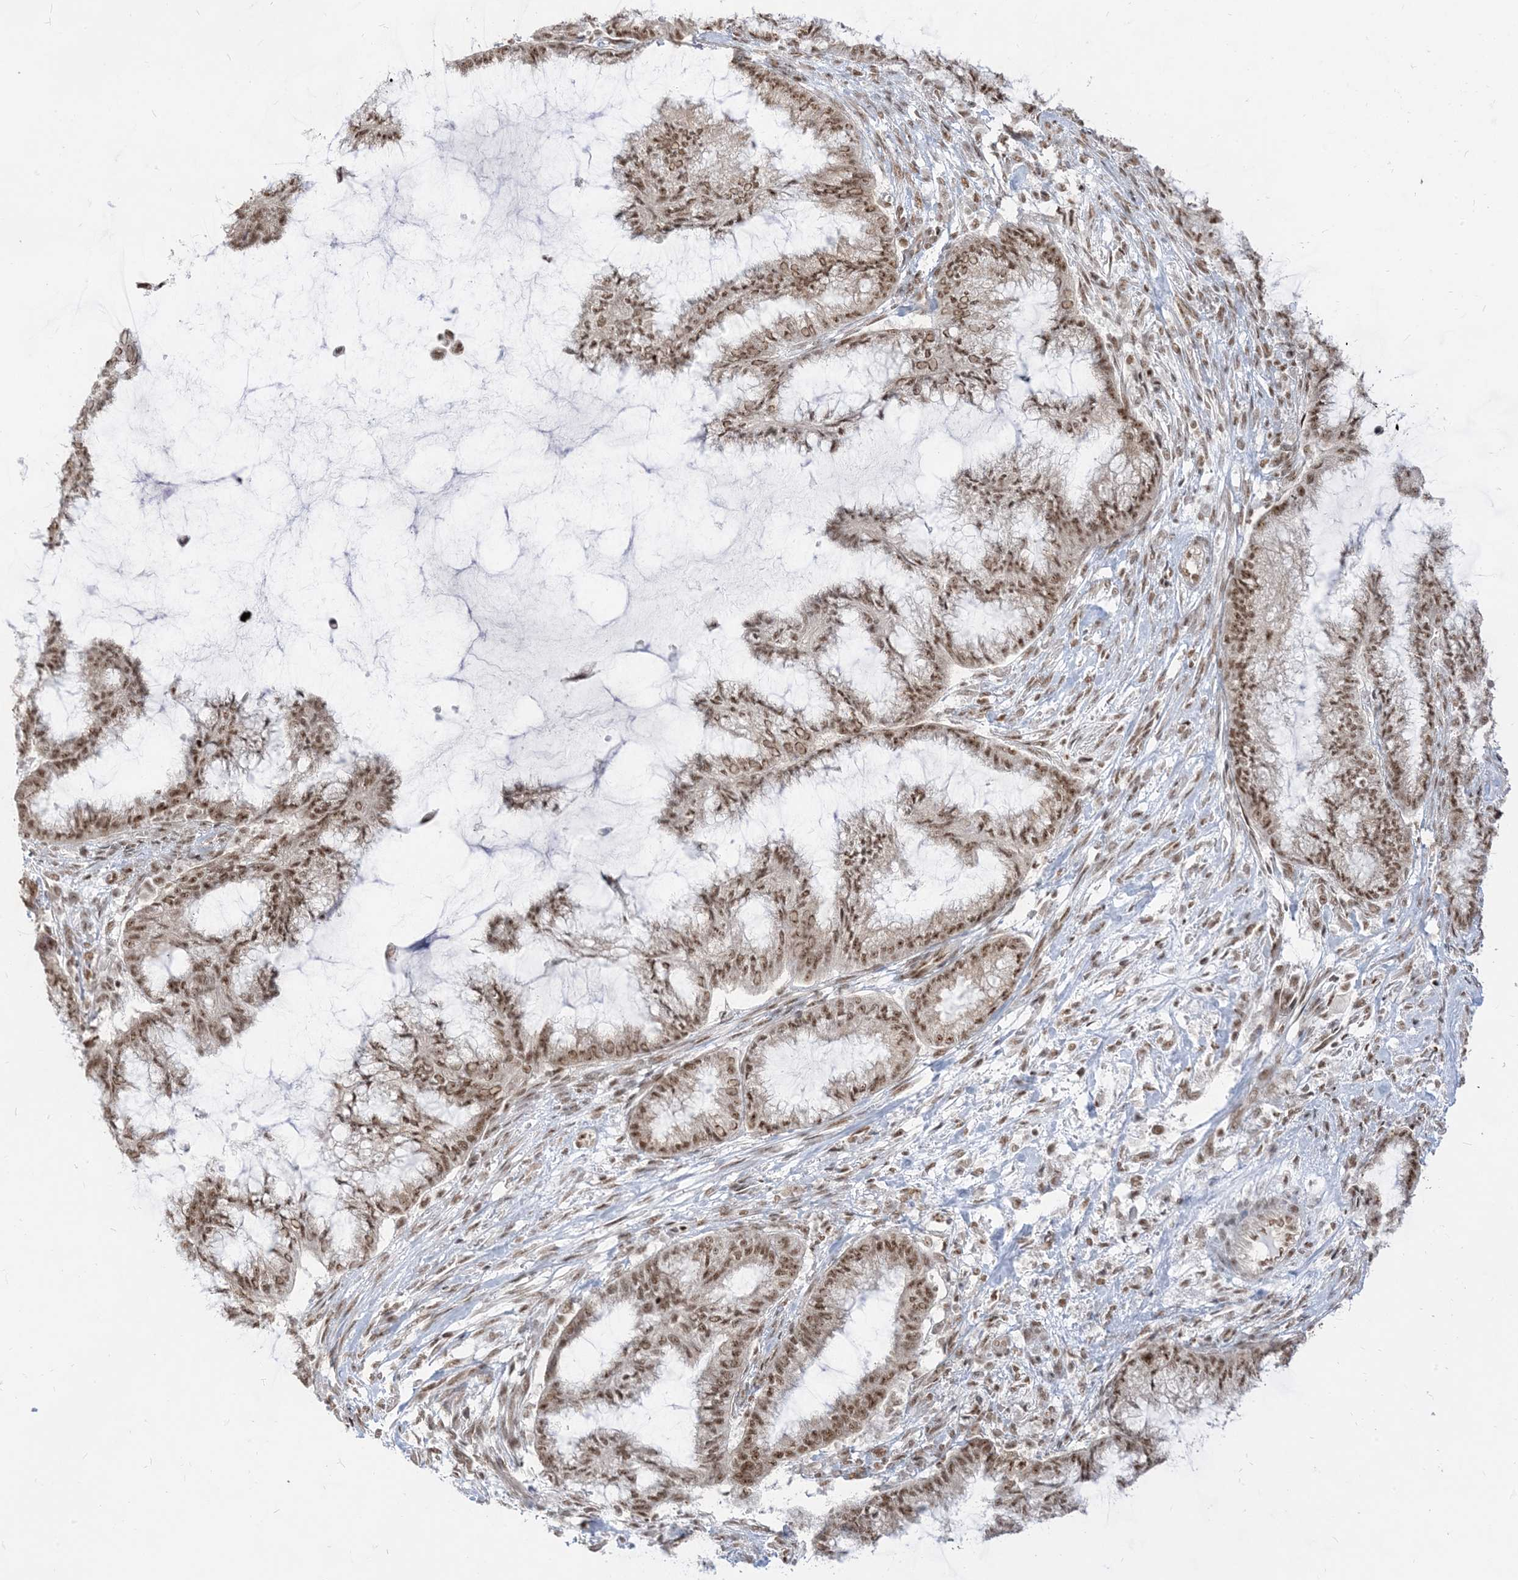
{"staining": {"intensity": "moderate", "quantity": ">75%", "location": "nuclear"}, "tissue": "endometrial cancer", "cell_type": "Tumor cells", "image_type": "cancer", "snomed": [{"axis": "morphology", "description": "Adenocarcinoma, NOS"}, {"axis": "topography", "description": "Endometrium"}], "caption": "High-magnification brightfield microscopy of adenocarcinoma (endometrial) stained with DAB (3,3'-diaminobenzidine) (brown) and counterstained with hematoxylin (blue). tumor cells exhibit moderate nuclear staining is identified in approximately>75% of cells. (IHC, brightfield microscopy, high magnification).", "gene": "ARGLU1", "patient": {"sex": "female", "age": 86}}